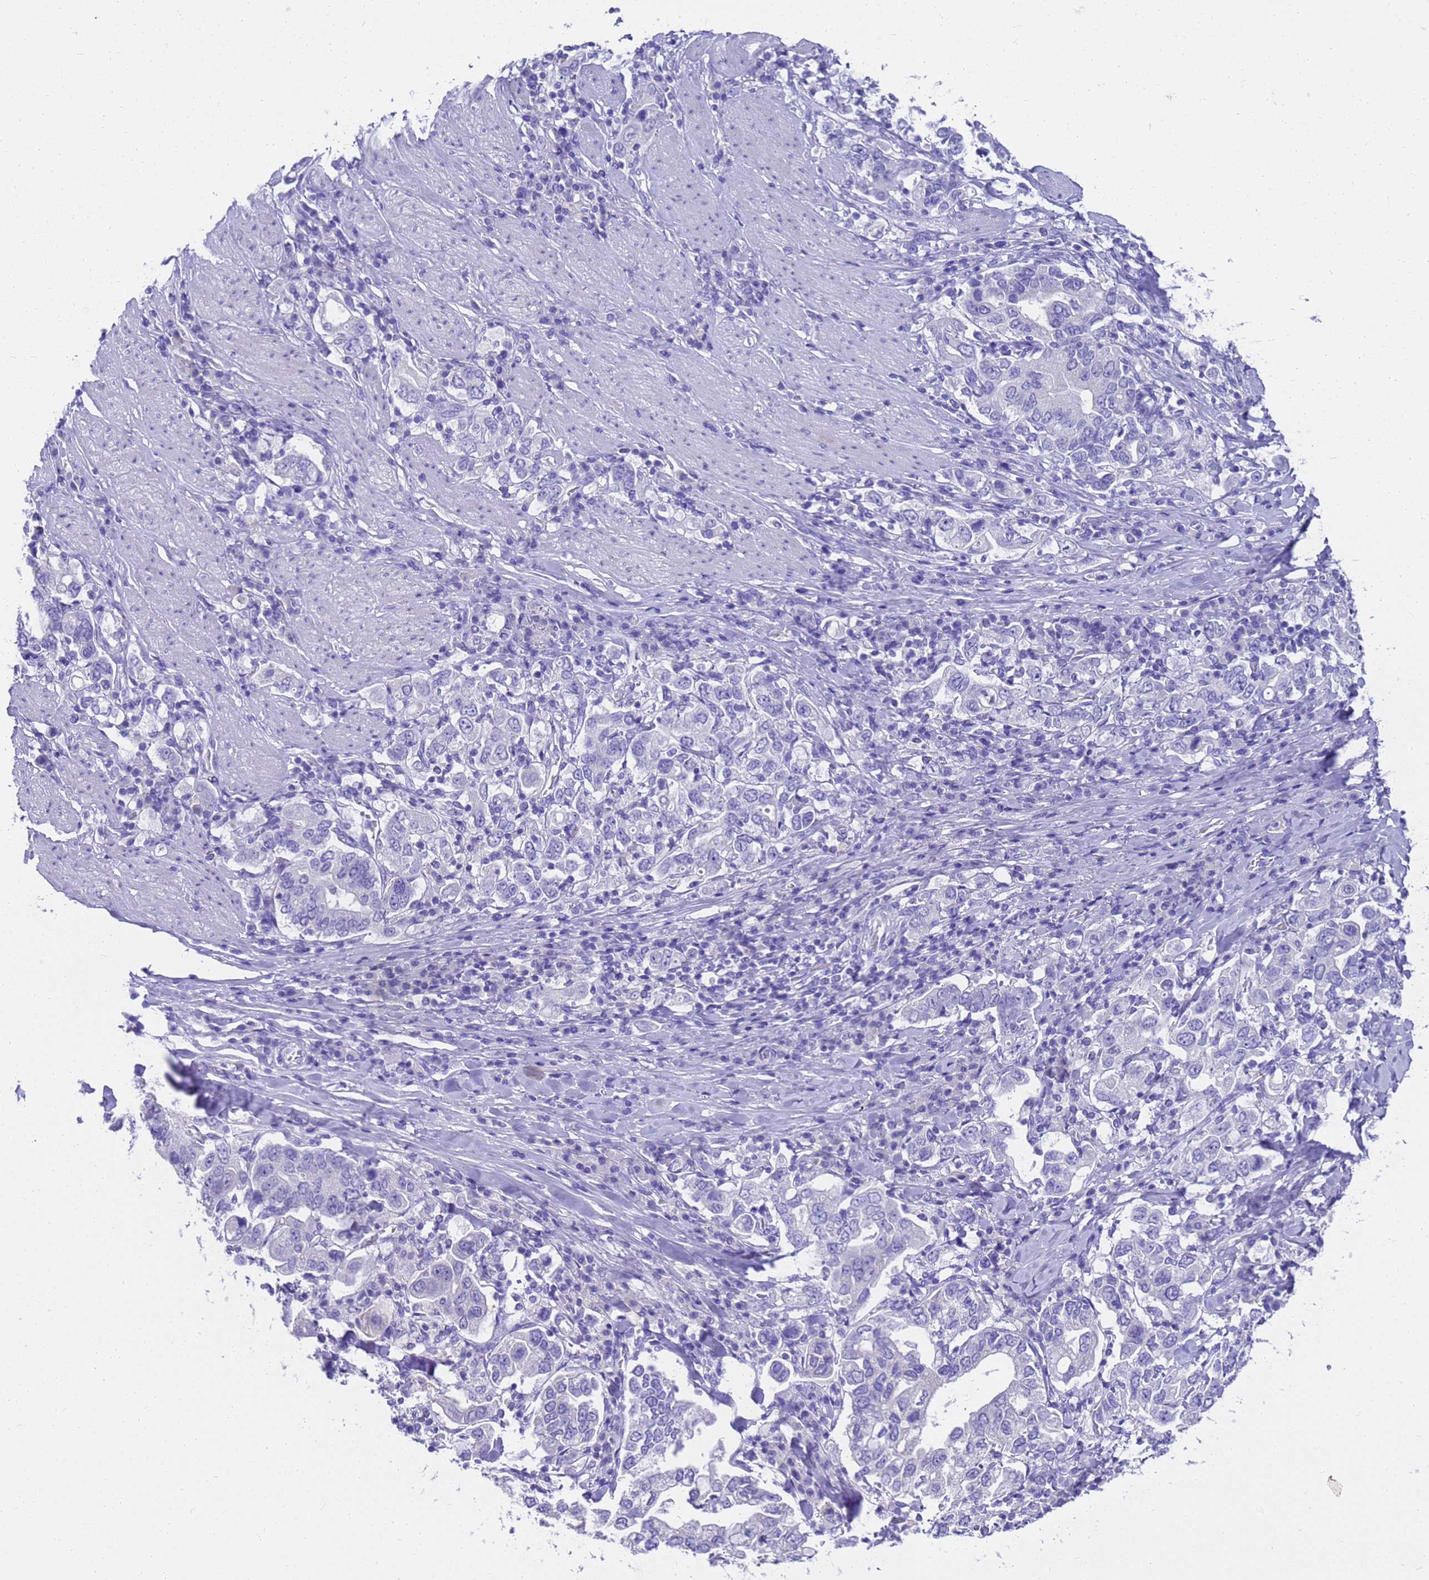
{"staining": {"intensity": "negative", "quantity": "none", "location": "none"}, "tissue": "stomach cancer", "cell_type": "Tumor cells", "image_type": "cancer", "snomed": [{"axis": "morphology", "description": "Adenocarcinoma, NOS"}, {"axis": "topography", "description": "Stomach, upper"}], "caption": "Human stomach cancer (adenocarcinoma) stained for a protein using immunohistochemistry (IHC) demonstrates no positivity in tumor cells.", "gene": "MS4A13", "patient": {"sex": "male", "age": 62}}